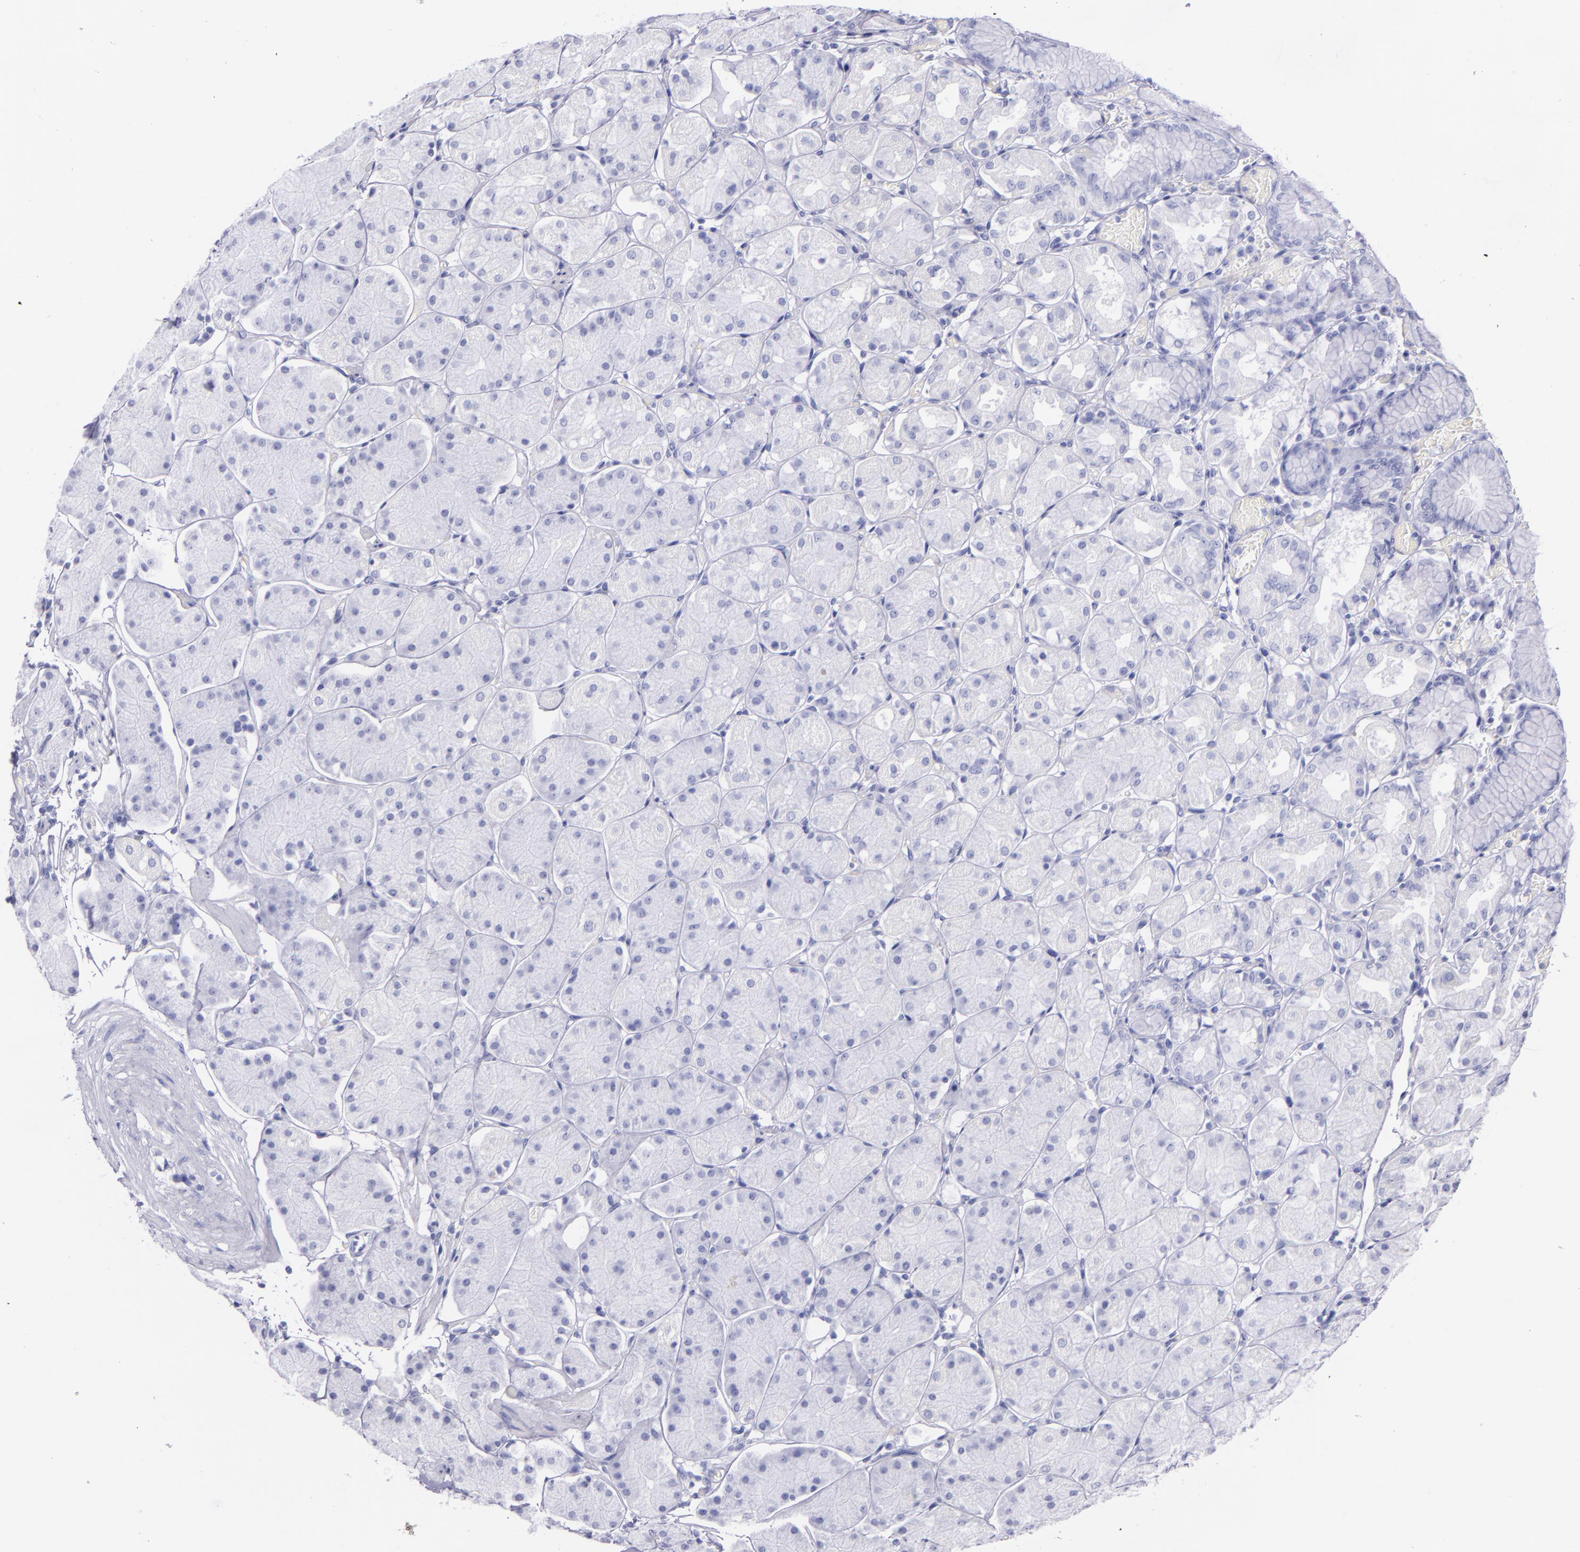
{"staining": {"intensity": "negative", "quantity": "none", "location": "none"}, "tissue": "stomach", "cell_type": "Glandular cells", "image_type": "normal", "snomed": [{"axis": "morphology", "description": "Normal tissue, NOS"}, {"axis": "topography", "description": "Stomach, upper"}, {"axis": "topography", "description": "Stomach"}], "caption": "This is an IHC image of normal stomach. There is no positivity in glandular cells.", "gene": "SFTPB", "patient": {"sex": "male", "age": 76}}